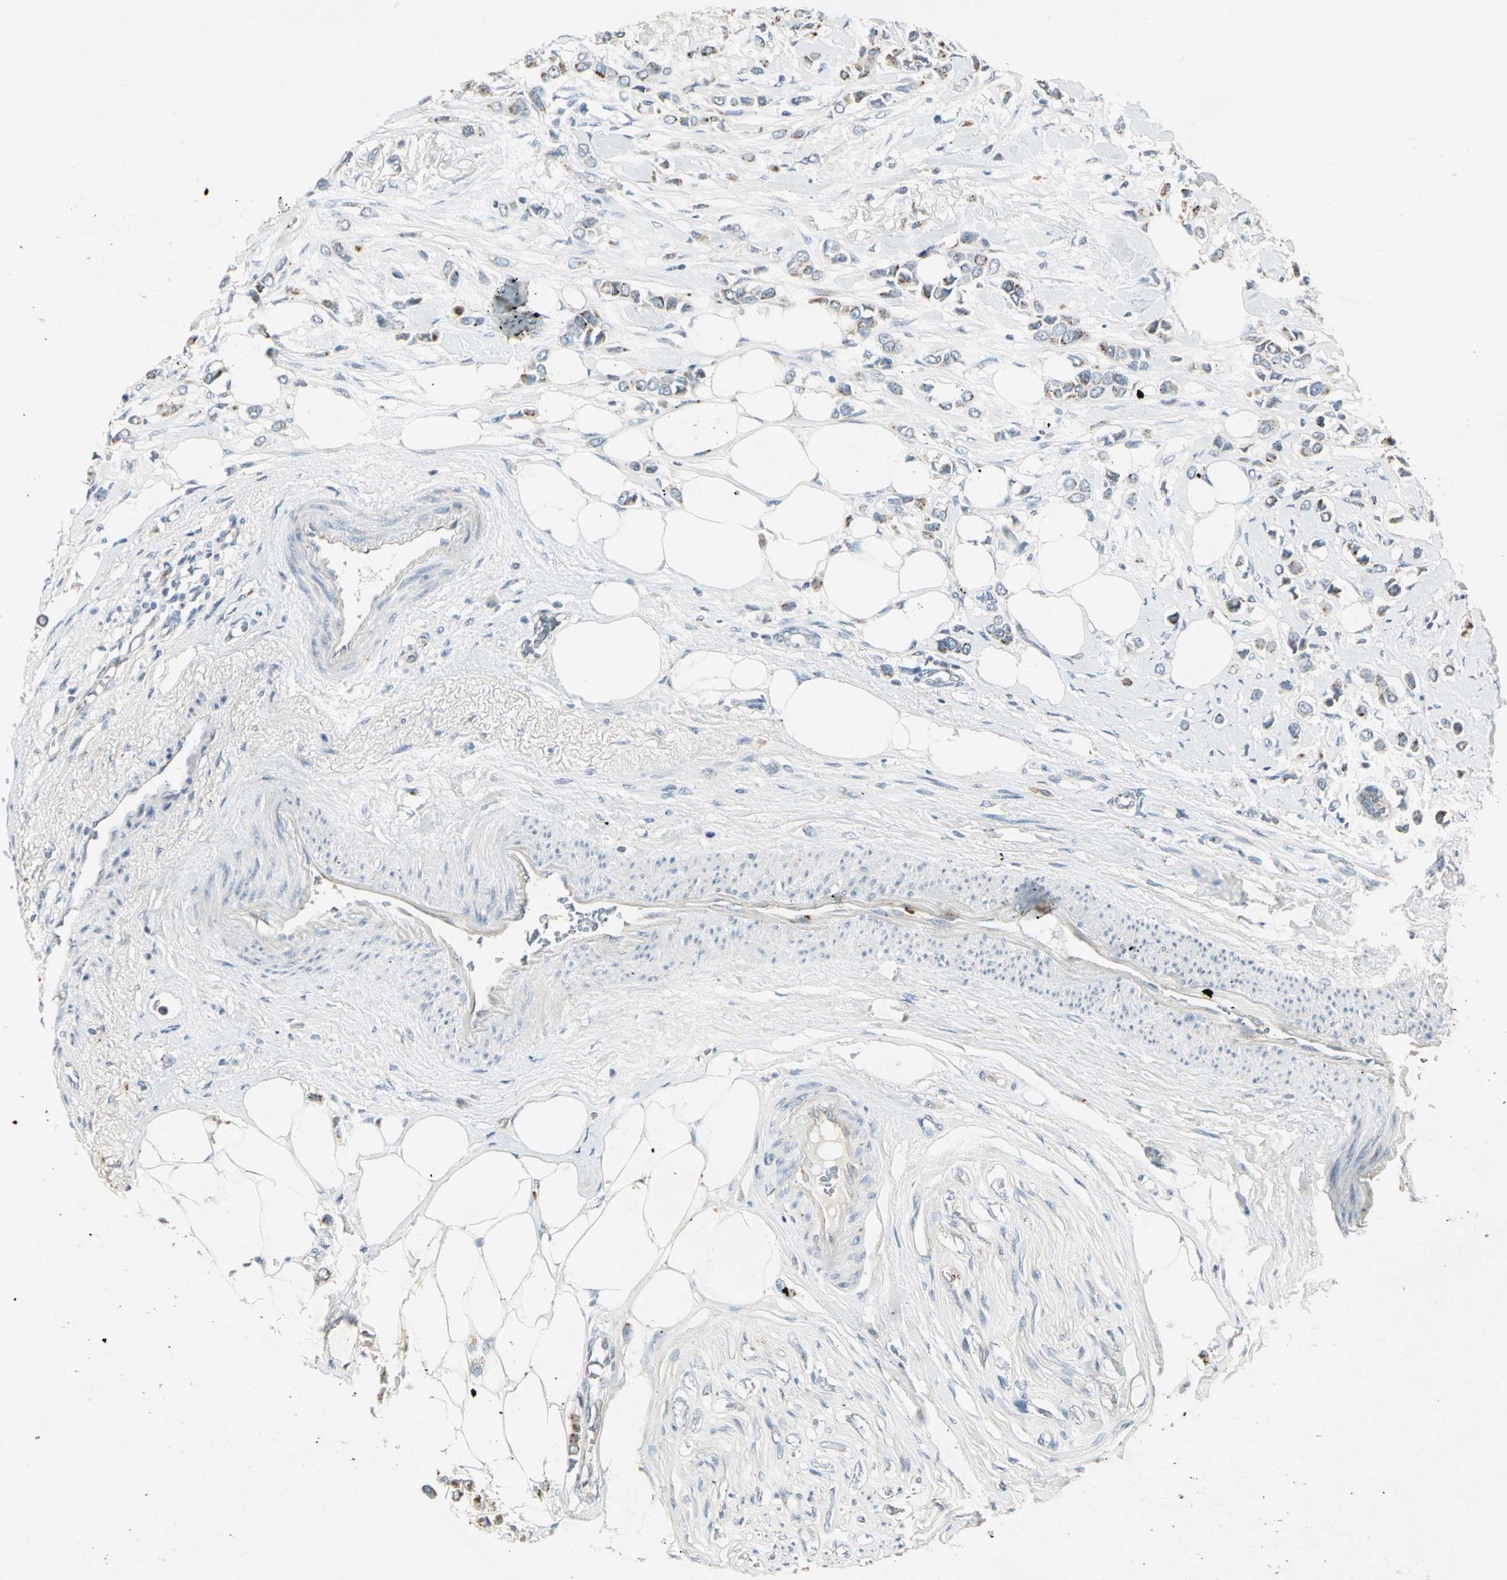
{"staining": {"intensity": "moderate", "quantity": "25%-75%", "location": "cytoplasmic/membranous"}, "tissue": "breast cancer", "cell_type": "Tumor cells", "image_type": "cancer", "snomed": [{"axis": "morphology", "description": "Lobular carcinoma"}, {"axis": "topography", "description": "Breast"}], "caption": "Immunohistochemical staining of lobular carcinoma (breast) demonstrates moderate cytoplasmic/membranous protein staining in about 25%-75% of tumor cells.", "gene": "TM9SF2", "patient": {"sex": "female", "age": 51}}